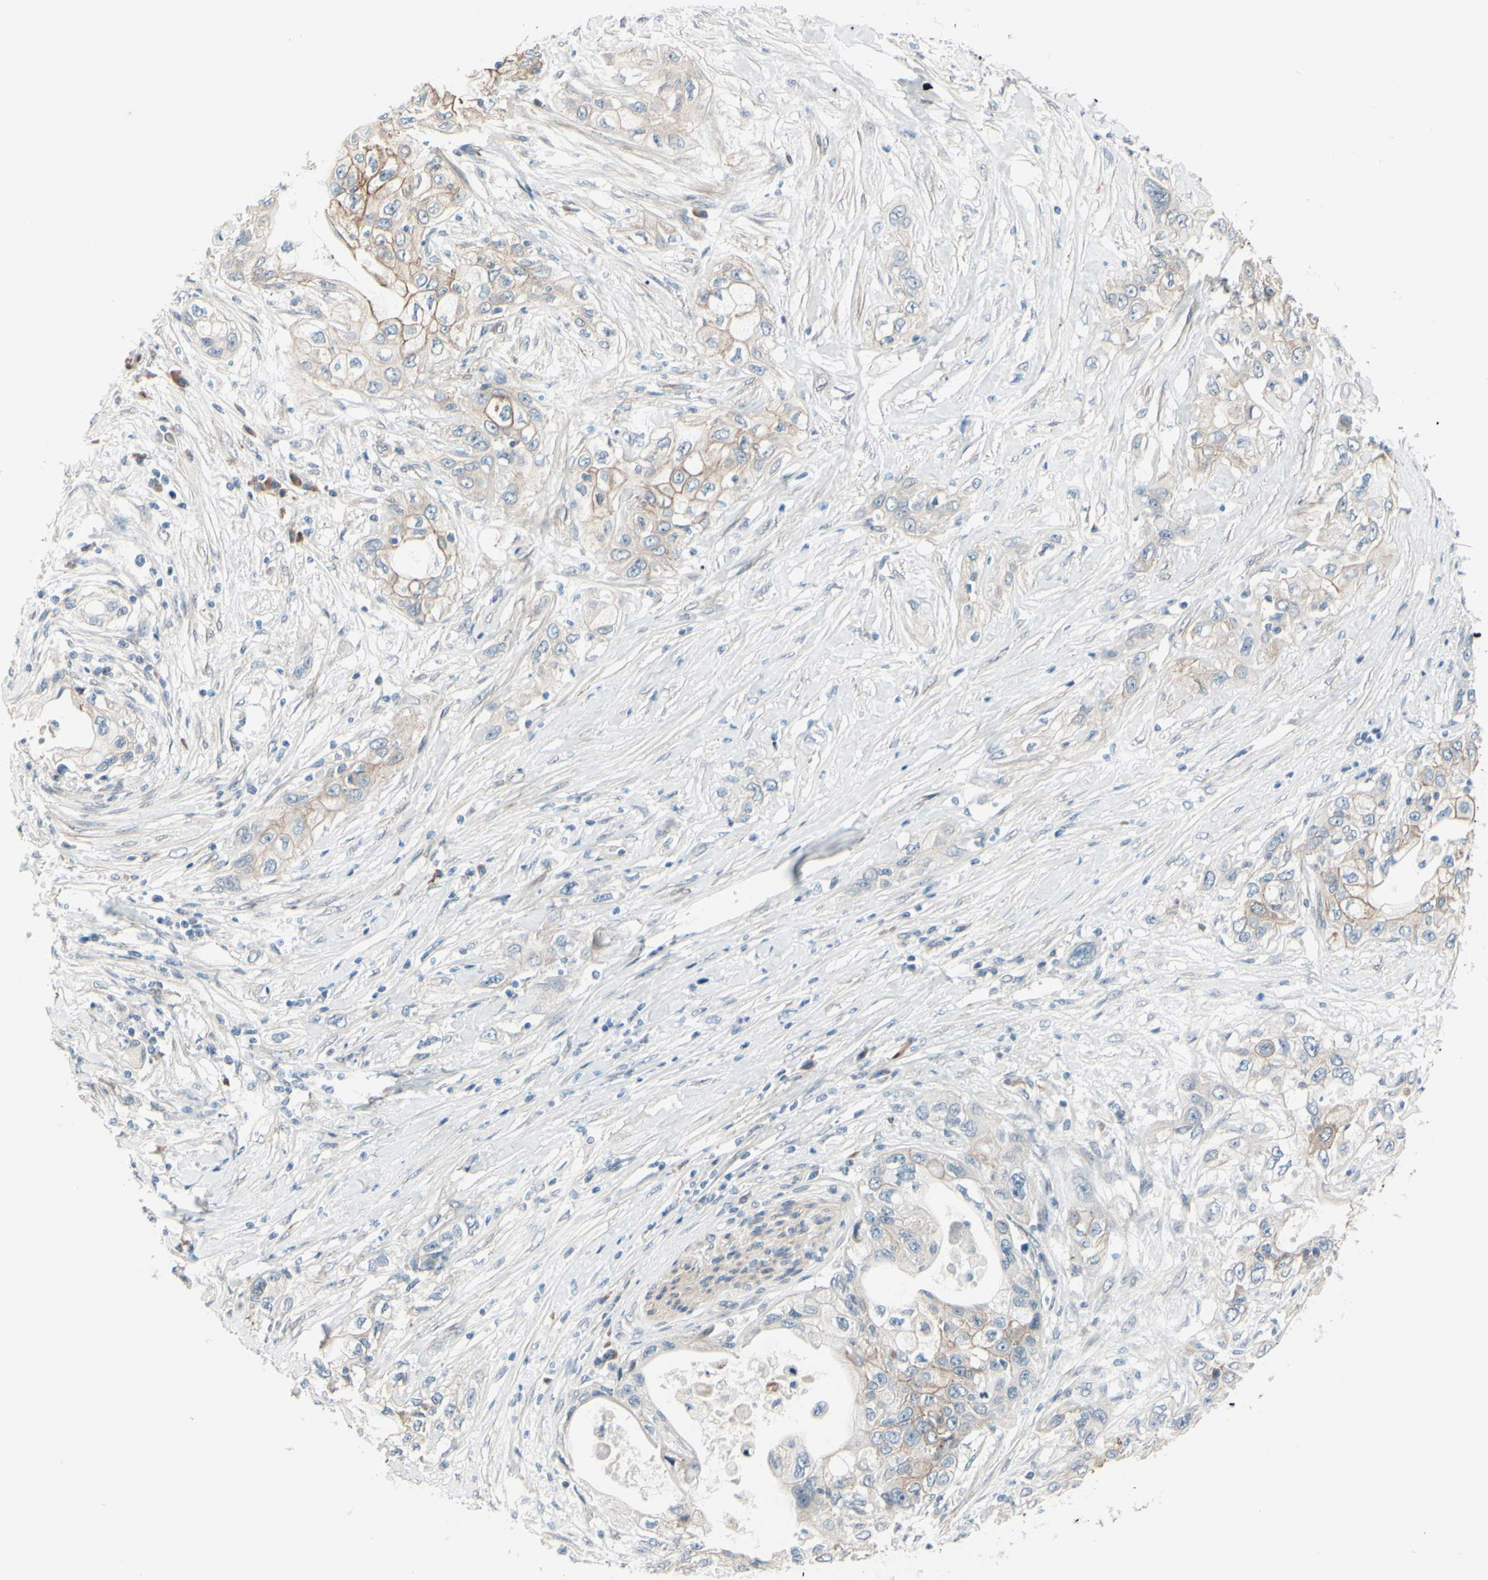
{"staining": {"intensity": "moderate", "quantity": "25%-75%", "location": "cytoplasmic/membranous"}, "tissue": "pancreatic cancer", "cell_type": "Tumor cells", "image_type": "cancer", "snomed": [{"axis": "morphology", "description": "Adenocarcinoma, NOS"}, {"axis": "topography", "description": "Pancreas"}], "caption": "Immunohistochemistry image of neoplastic tissue: pancreatic adenocarcinoma stained using immunohistochemistry reveals medium levels of moderate protein expression localized specifically in the cytoplasmic/membranous of tumor cells, appearing as a cytoplasmic/membranous brown color.", "gene": "LRRK1", "patient": {"sex": "female", "age": 70}}